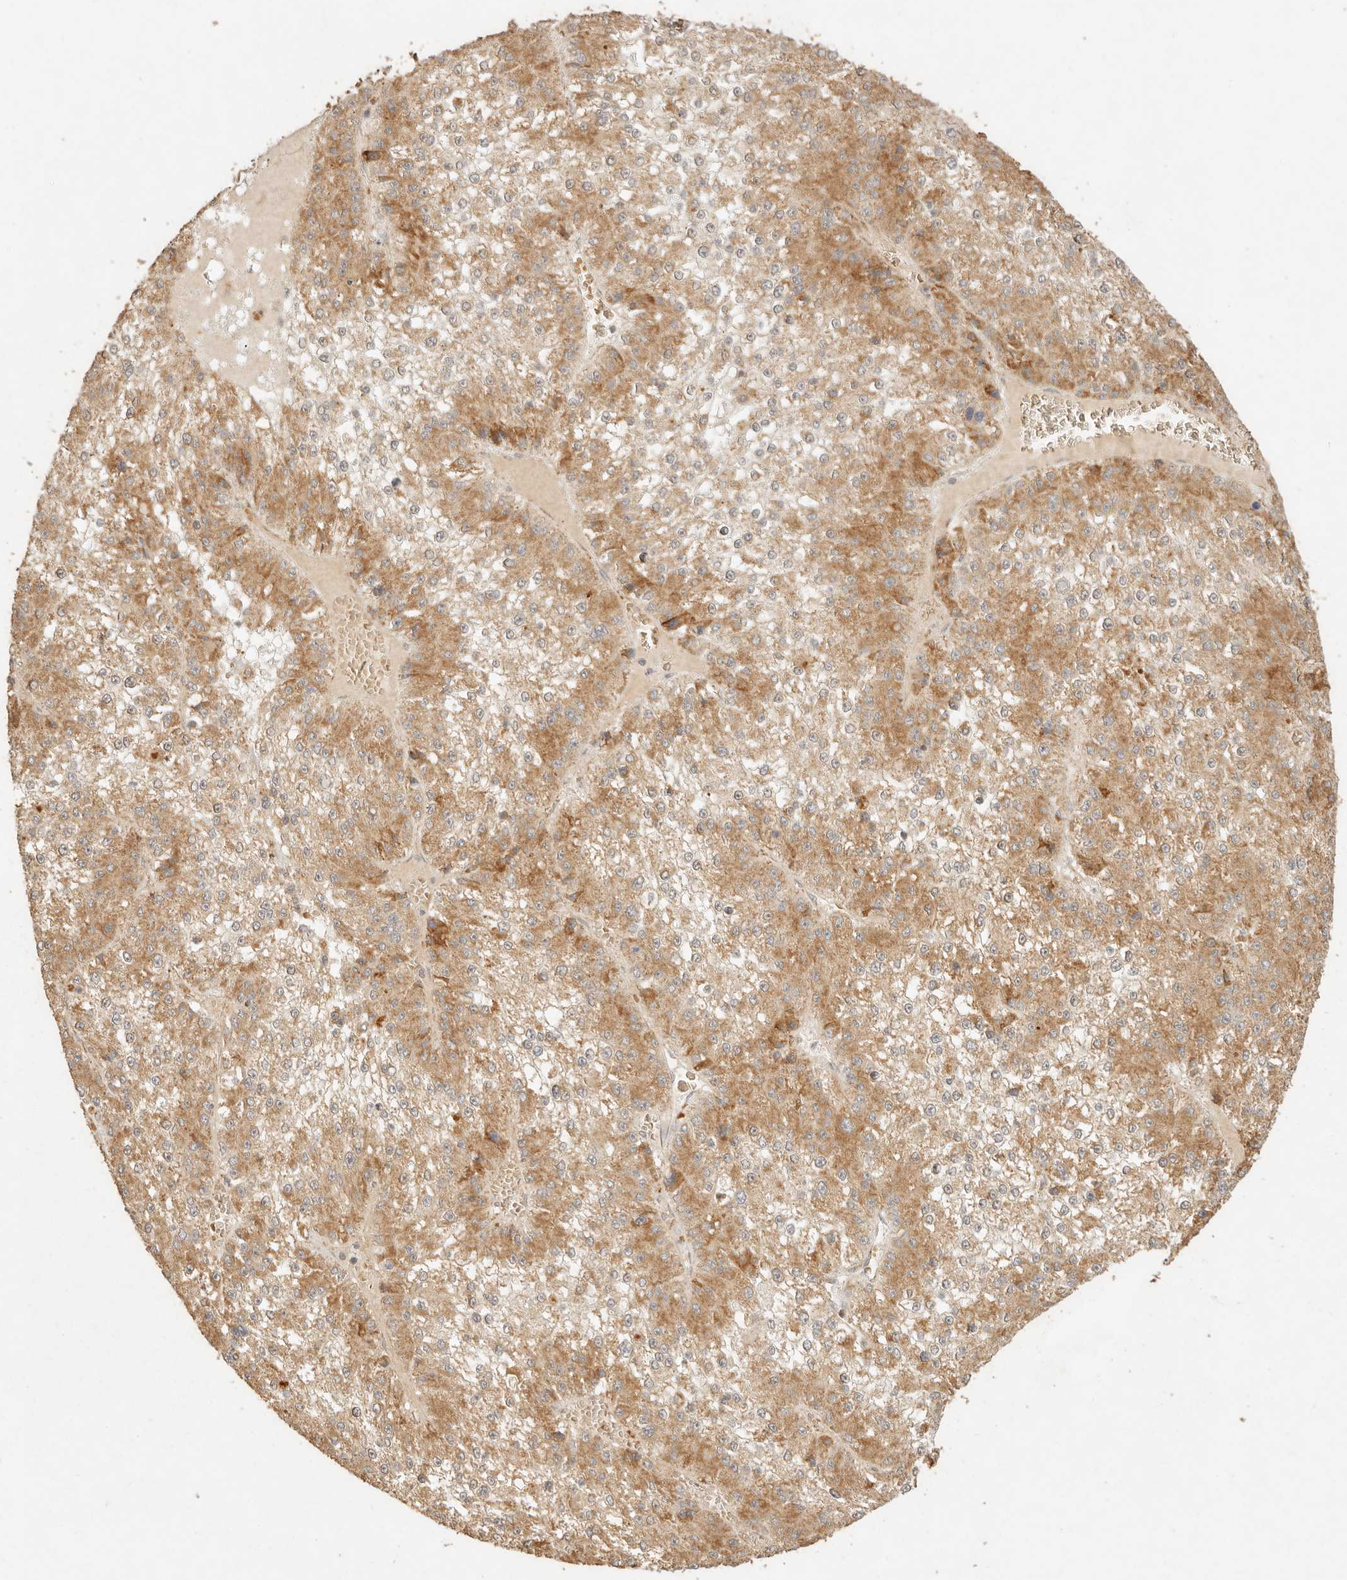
{"staining": {"intensity": "moderate", "quantity": ">75%", "location": "cytoplasmic/membranous"}, "tissue": "liver cancer", "cell_type": "Tumor cells", "image_type": "cancer", "snomed": [{"axis": "morphology", "description": "Carcinoma, Hepatocellular, NOS"}, {"axis": "topography", "description": "Liver"}], "caption": "The image displays staining of liver cancer, revealing moderate cytoplasmic/membranous protein staining (brown color) within tumor cells.", "gene": "MRPL55", "patient": {"sex": "female", "age": 73}}